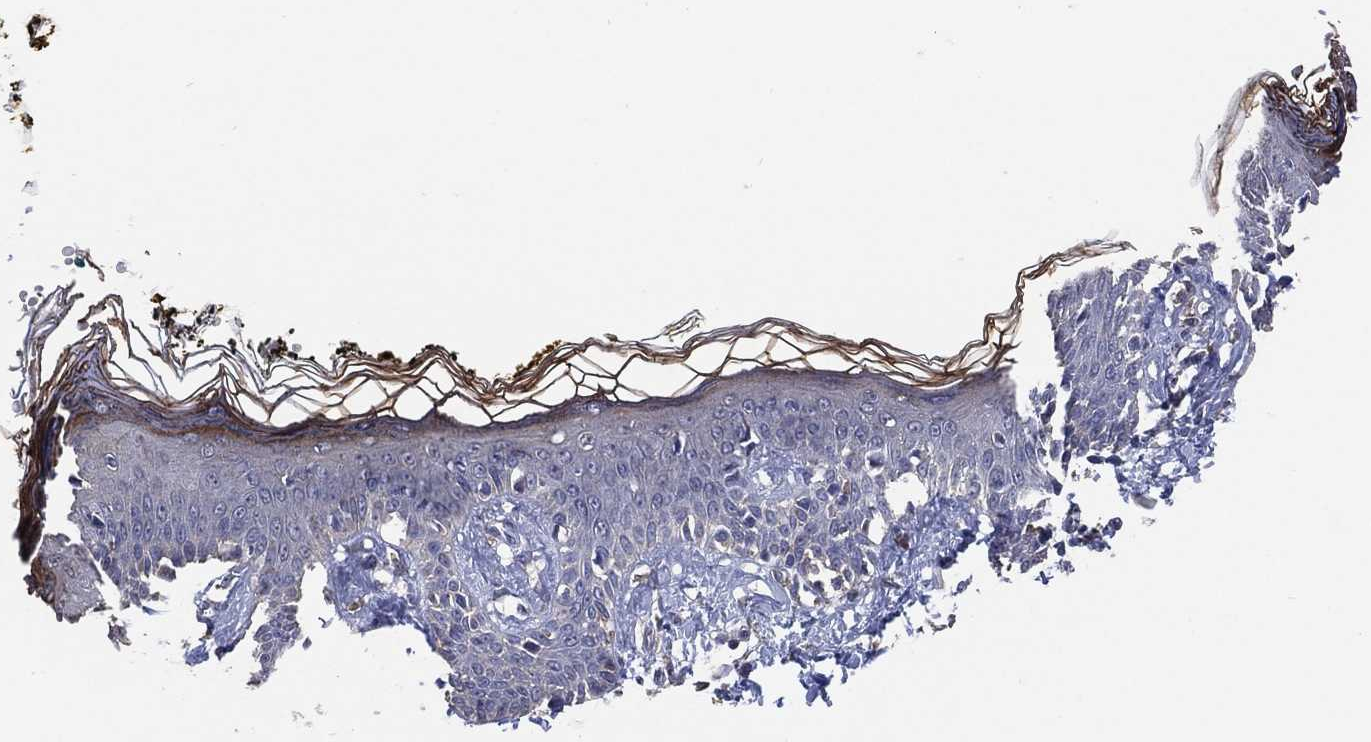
{"staining": {"intensity": "negative", "quantity": "none", "location": "none"}, "tissue": "skin", "cell_type": "Fibroblasts", "image_type": "normal", "snomed": [{"axis": "morphology", "description": "Normal tissue, NOS"}, {"axis": "topography", "description": "Skin"}], "caption": "This micrograph is of normal skin stained with immunohistochemistry (IHC) to label a protein in brown with the nuclei are counter-stained blue. There is no staining in fibroblasts.", "gene": "KLK5", "patient": {"sex": "male", "age": 76}}